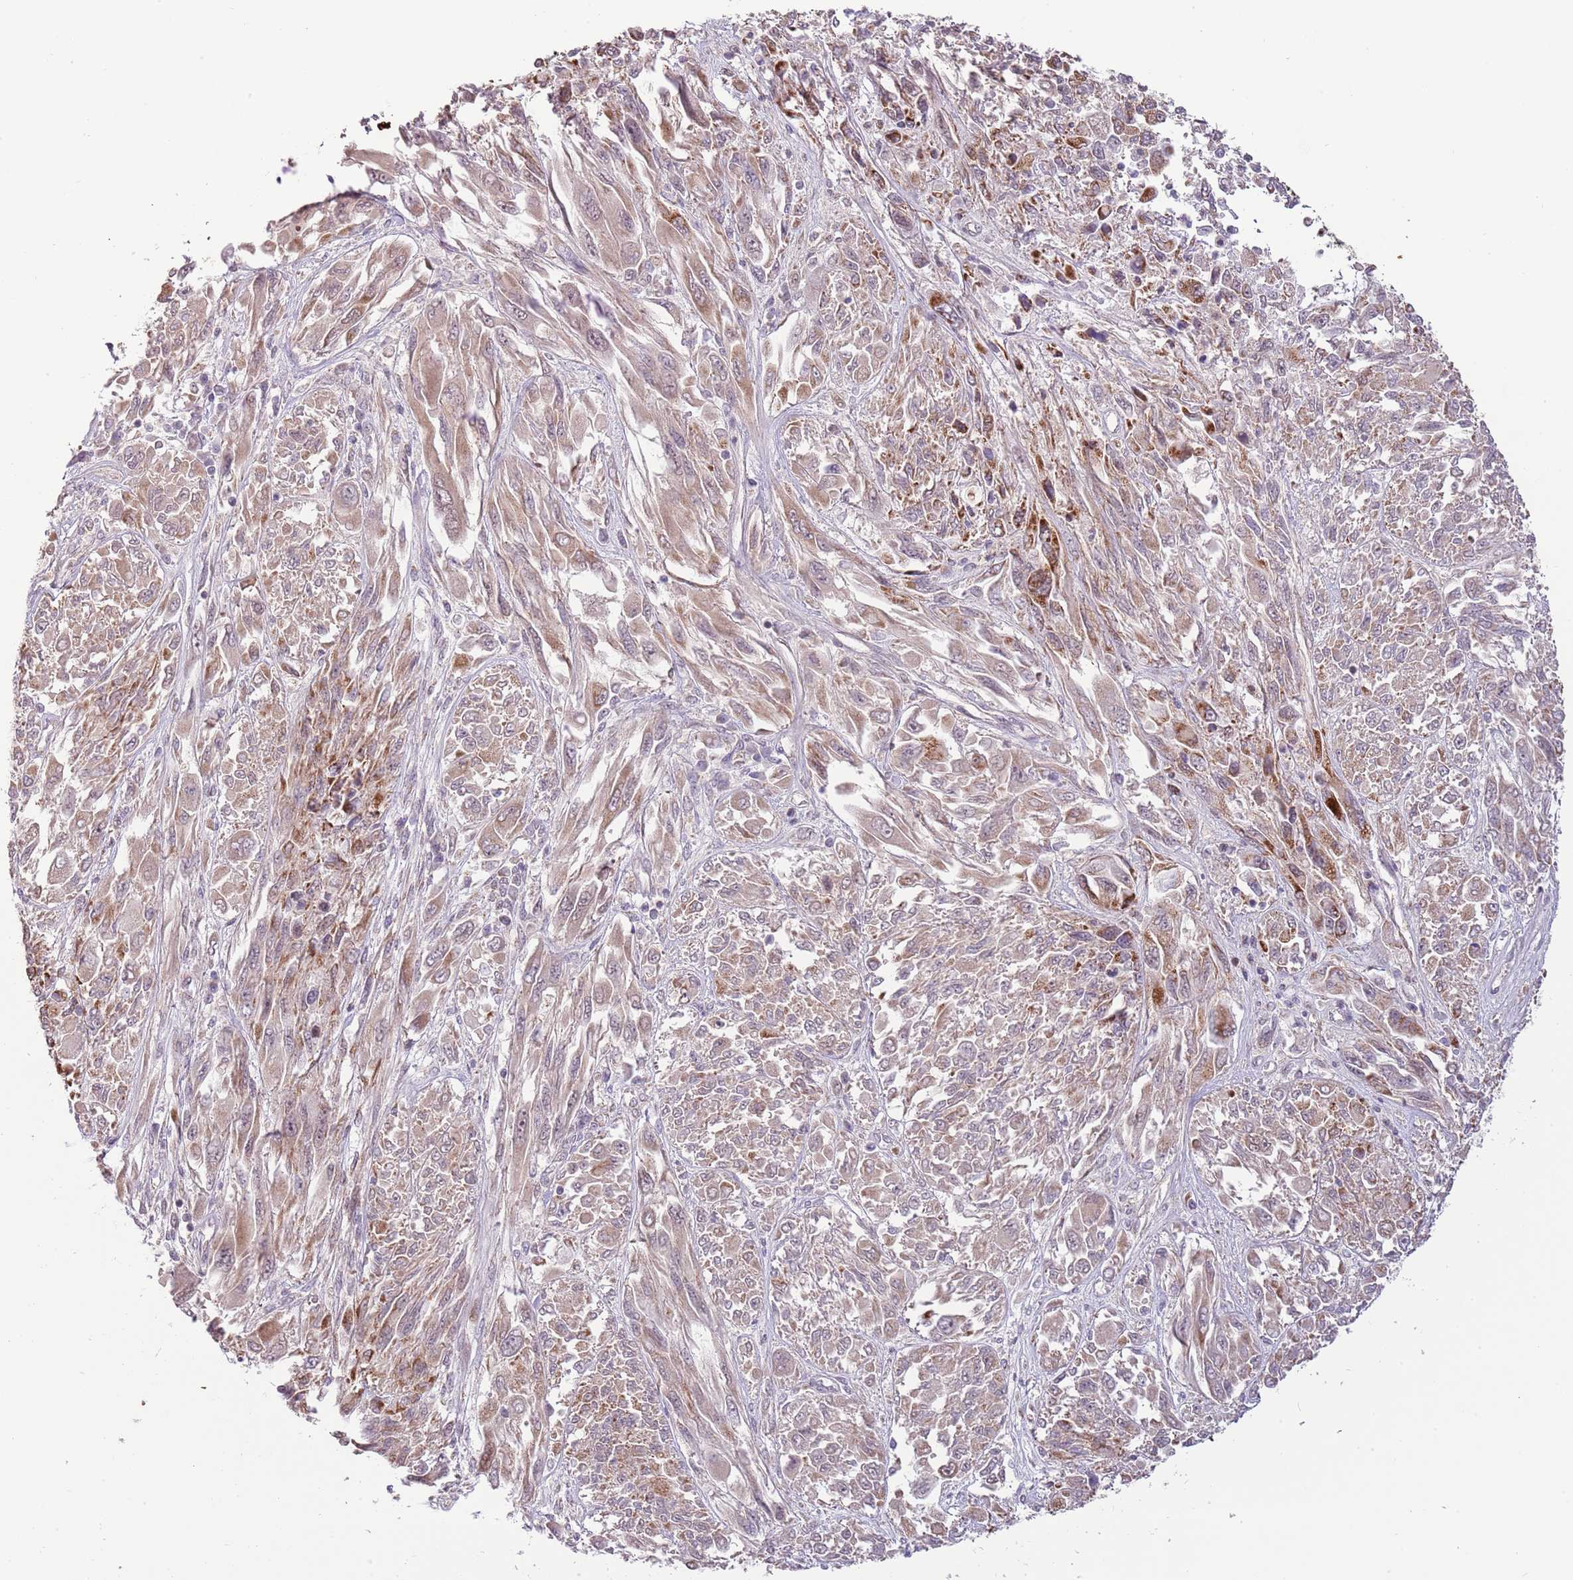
{"staining": {"intensity": "moderate", "quantity": "25%-75%", "location": "cytoplasmic/membranous"}, "tissue": "melanoma", "cell_type": "Tumor cells", "image_type": "cancer", "snomed": [{"axis": "morphology", "description": "Malignant melanoma, NOS"}, {"axis": "topography", "description": "Skin"}], "caption": "An immunohistochemistry histopathology image of neoplastic tissue is shown. Protein staining in brown highlights moderate cytoplasmic/membranous positivity in melanoma within tumor cells. The protein of interest is stained brown, and the nuclei are stained in blue (DAB (3,3'-diaminobenzidine) IHC with brightfield microscopy, high magnification).", "gene": "MLLT11", "patient": {"sex": "female", "age": 91}}